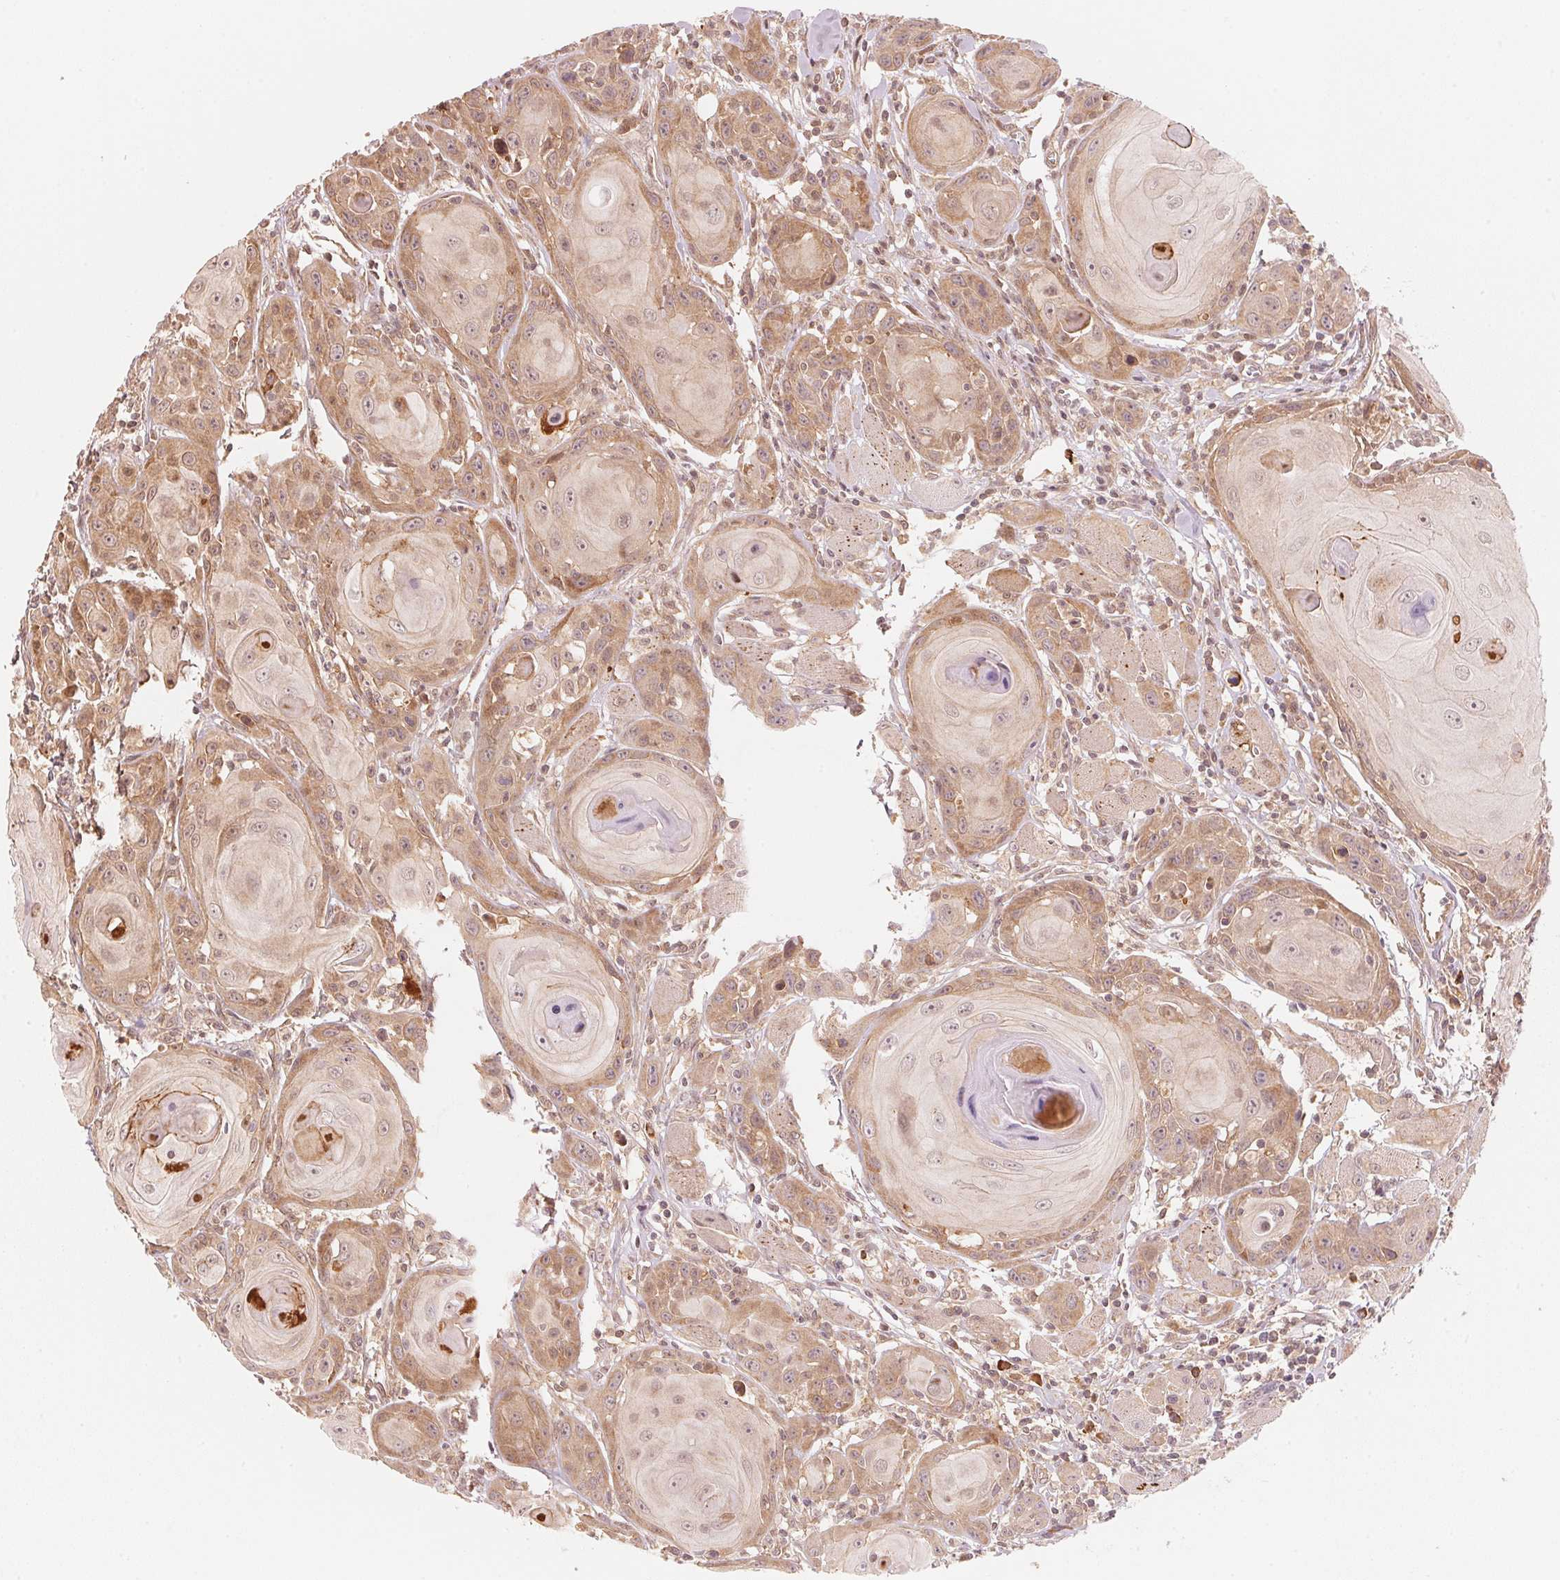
{"staining": {"intensity": "weak", "quantity": ">75%", "location": "cytoplasmic/membranous"}, "tissue": "head and neck cancer", "cell_type": "Tumor cells", "image_type": "cancer", "snomed": [{"axis": "morphology", "description": "Squamous cell carcinoma, NOS"}, {"axis": "topography", "description": "Head-Neck"}], "caption": "This is a micrograph of immunohistochemistry staining of head and neck cancer, which shows weak positivity in the cytoplasmic/membranous of tumor cells.", "gene": "PRKN", "patient": {"sex": "female", "age": 80}}